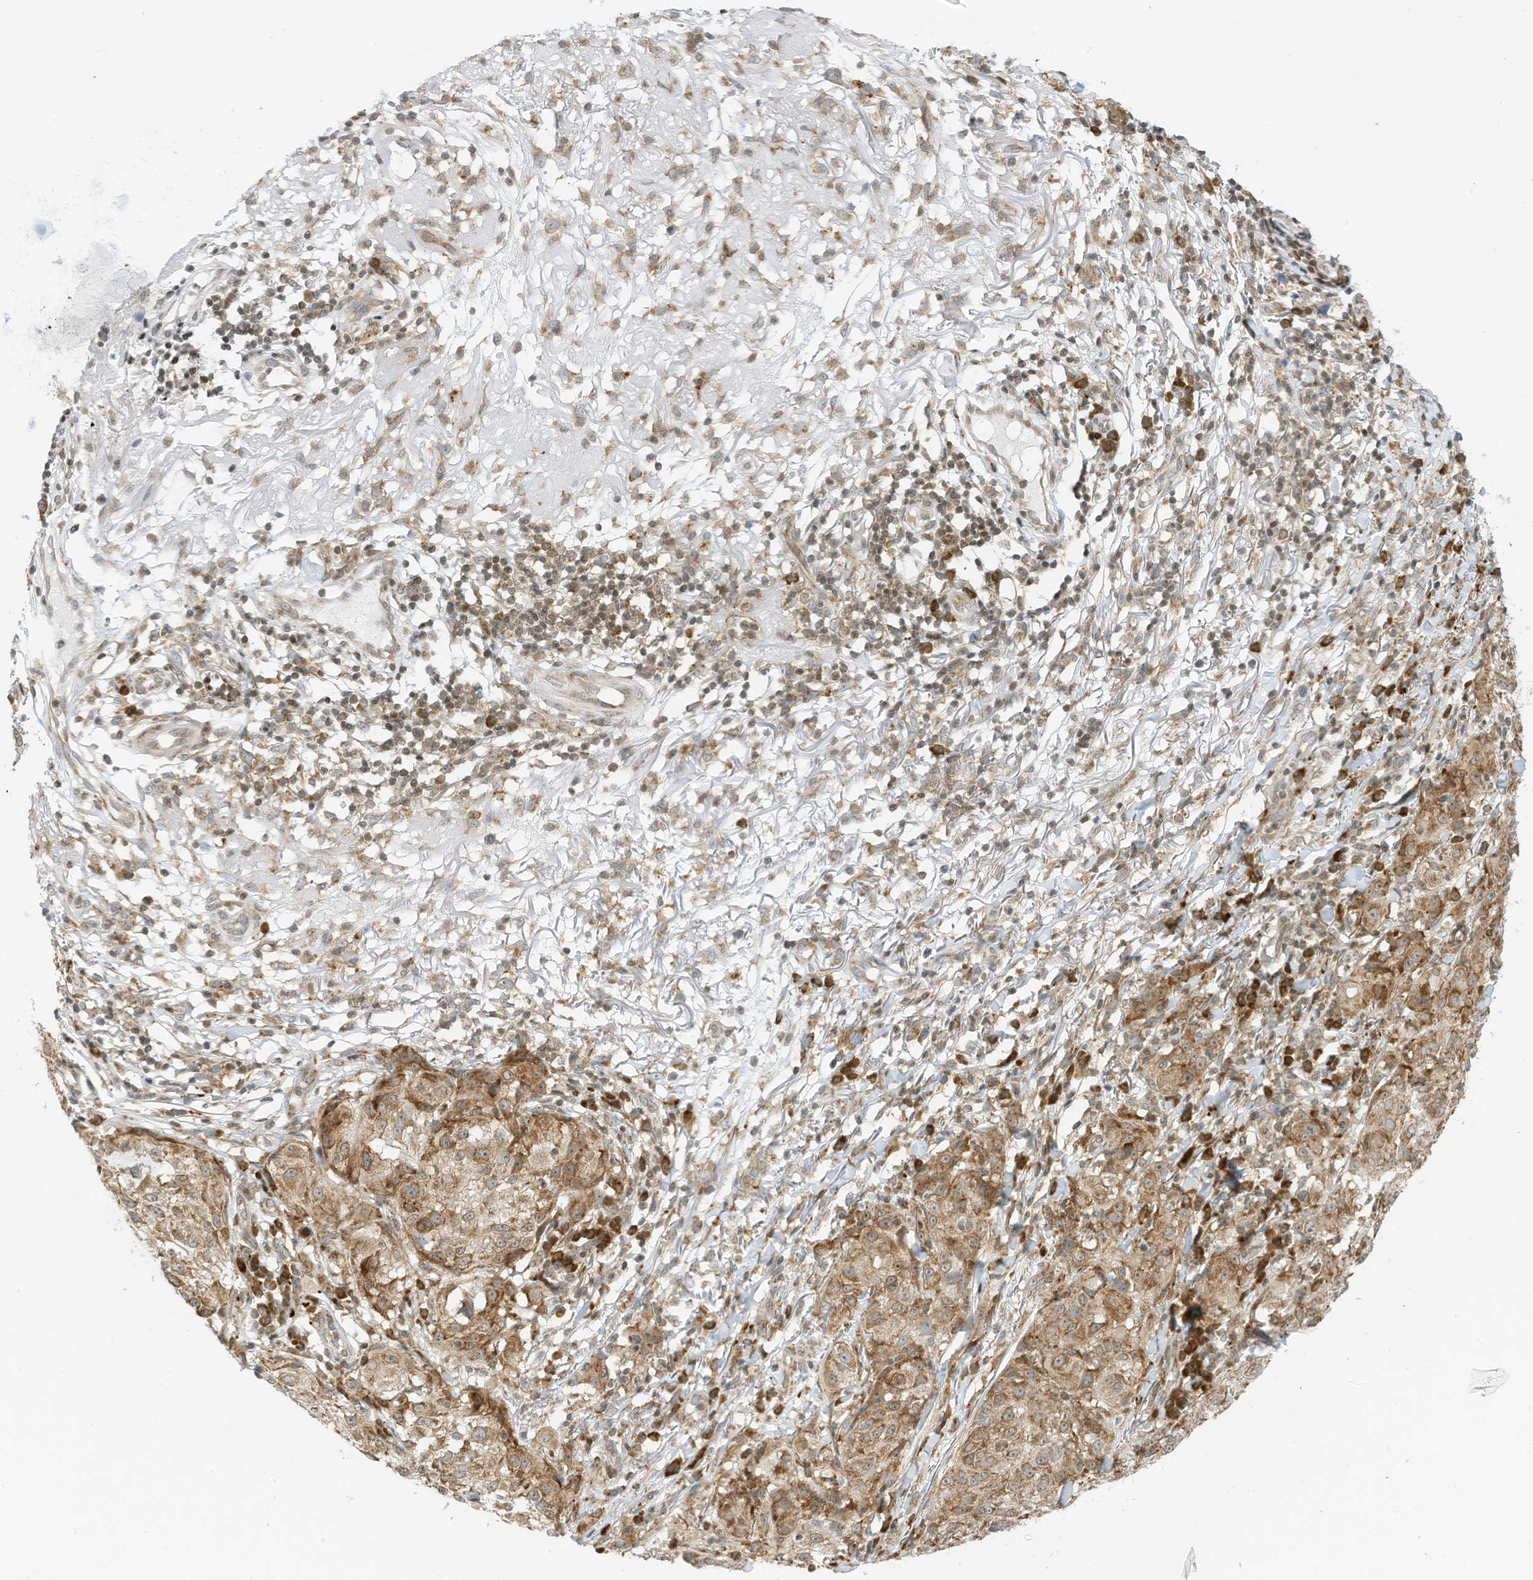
{"staining": {"intensity": "moderate", "quantity": ">75%", "location": "cytoplasmic/membranous"}, "tissue": "melanoma", "cell_type": "Tumor cells", "image_type": "cancer", "snomed": [{"axis": "morphology", "description": "Necrosis, NOS"}, {"axis": "morphology", "description": "Malignant melanoma, NOS"}, {"axis": "topography", "description": "Skin"}], "caption": "Human malignant melanoma stained for a protein (brown) reveals moderate cytoplasmic/membranous positive expression in approximately >75% of tumor cells.", "gene": "EDF1", "patient": {"sex": "female", "age": 87}}